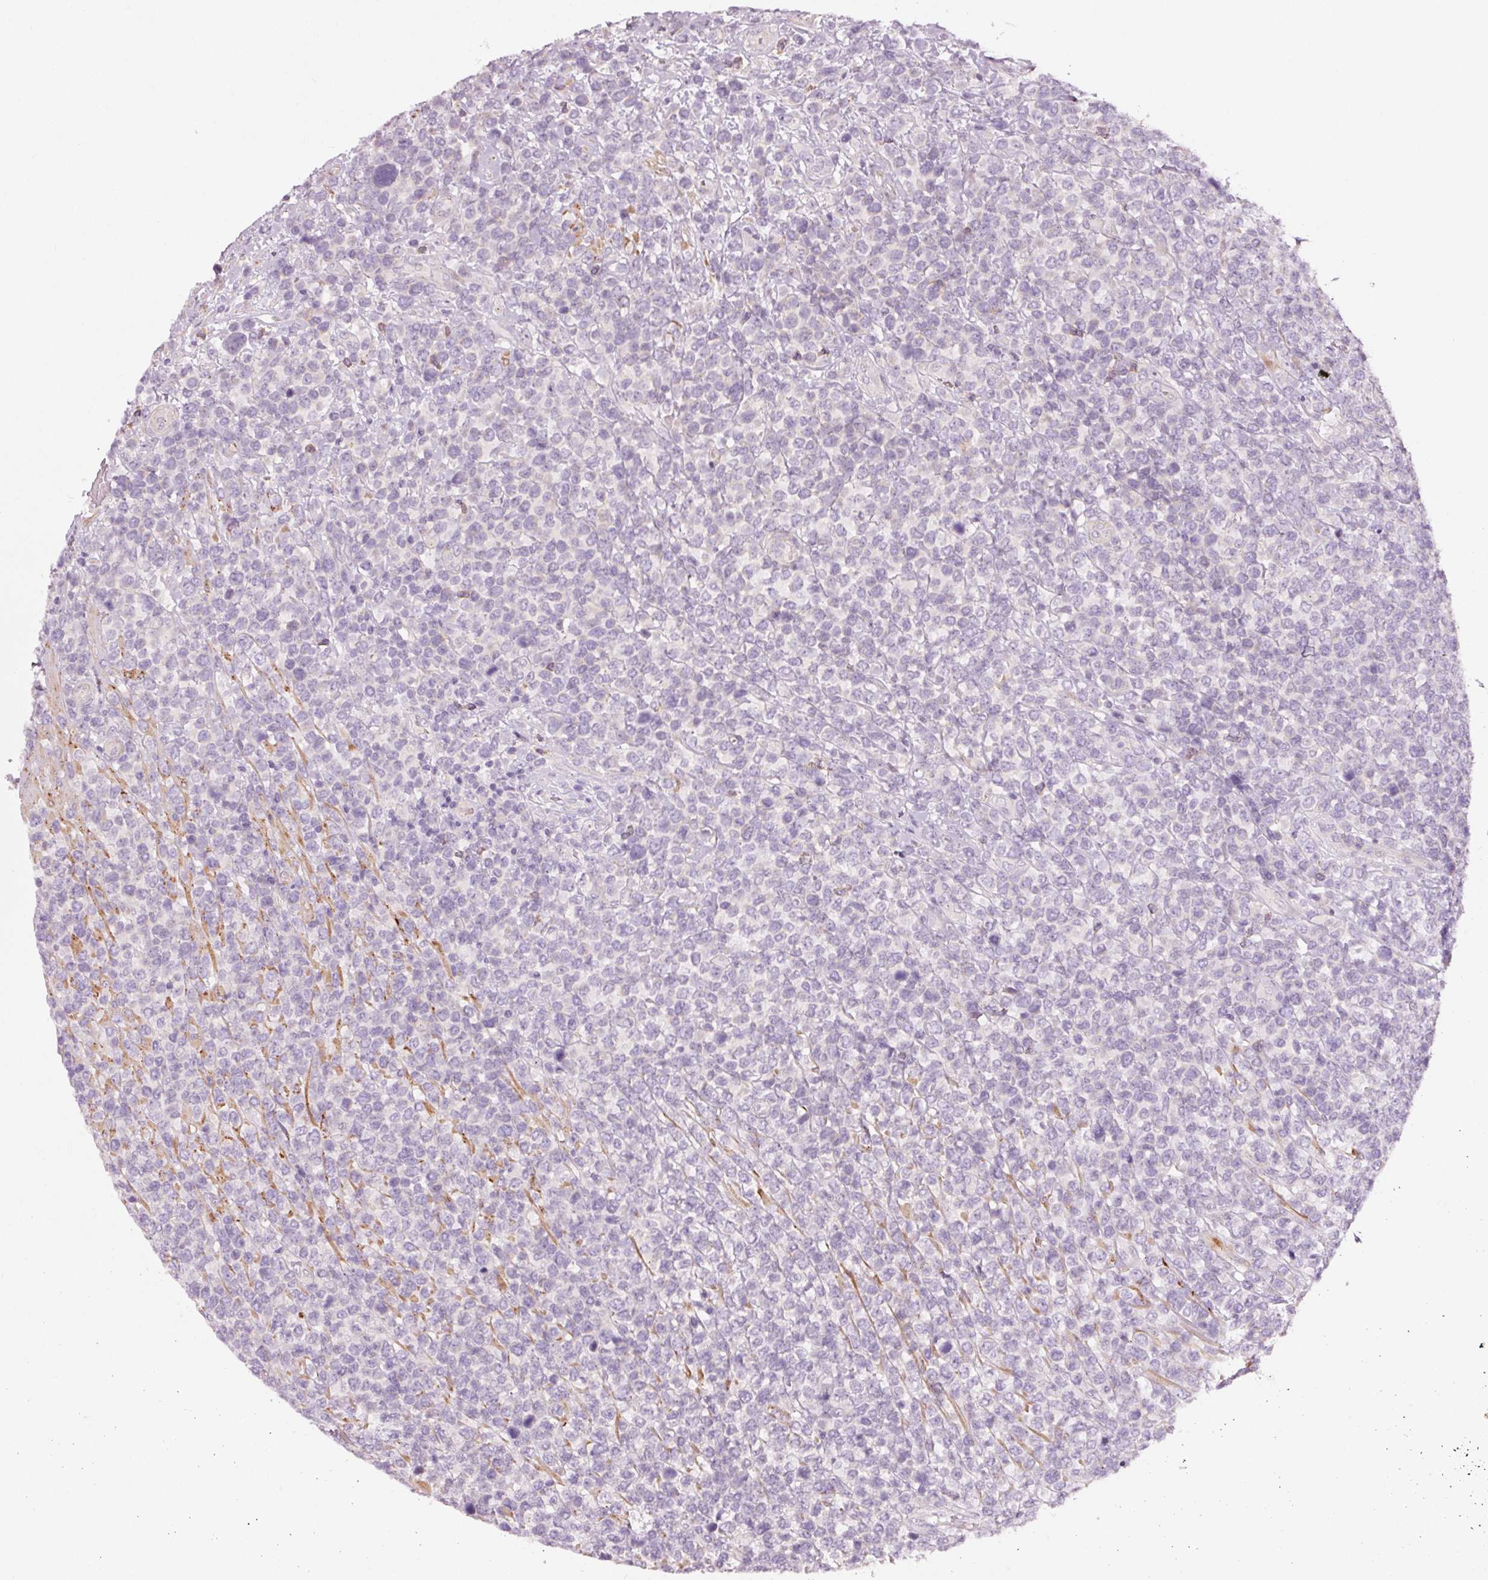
{"staining": {"intensity": "negative", "quantity": "none", "location": "none"}, "tissue": "lymphoma", "cell_type": "Tumor cells", "image_type": "cancer", "snomed": [{"axis": "morphology", "description": "Malignant lymphoma, non-Hodgkin's type, High grade"}, {"axis": "topography", "description": "Soft tissue"}], "caption": "The photomicrograph shows no significant expression in tumor cells of malignant lymphoma, non-Hodgkin's type (high-grade).", "gene": "DAPP1", "patient": {"sex": "female", "age": 56}}